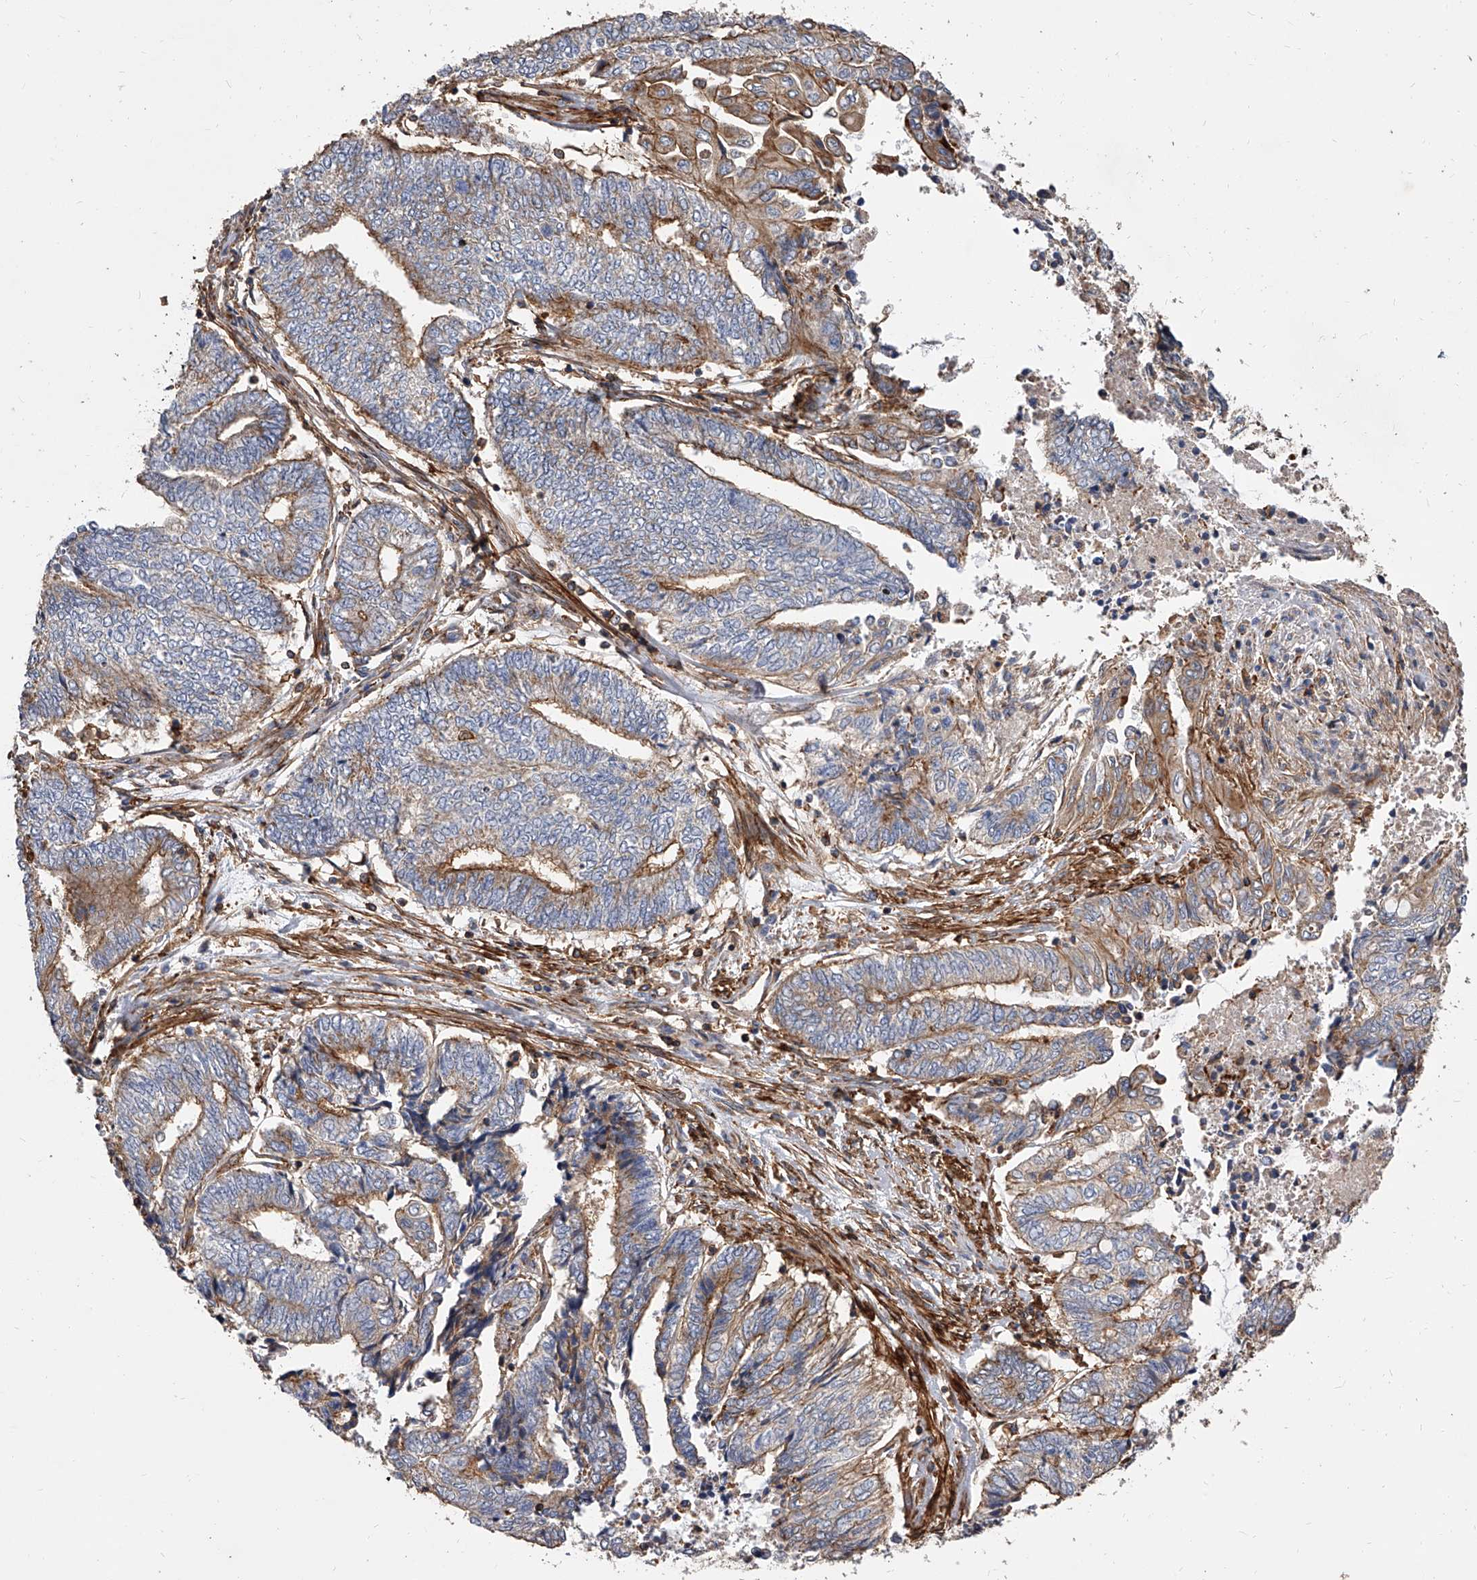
{"staining": {"intensity": "moderate", "quantity": "25%-75%", "location": "cytoplasmic/membranous"}, "tissue": "endometrial cancer", "cell_type": "Tumor cells", "image_type": "cancer", "snomed": [{"axis": "morphology", "description": "Adenocarcinoma, NOS"}, {"axis": "topography", "description": "Uterus"}, {"axis": "topography", "description": "Endometrium"}], "caption": "Adenocarcinoma (endometrial) stained for a protein (brown) demonstrates moderate cytoplasmic/membranous positive expression in about 25%-75% of tumor cells.", "gene": "PISD", "patient": {"sex": "female", "age": 70}}